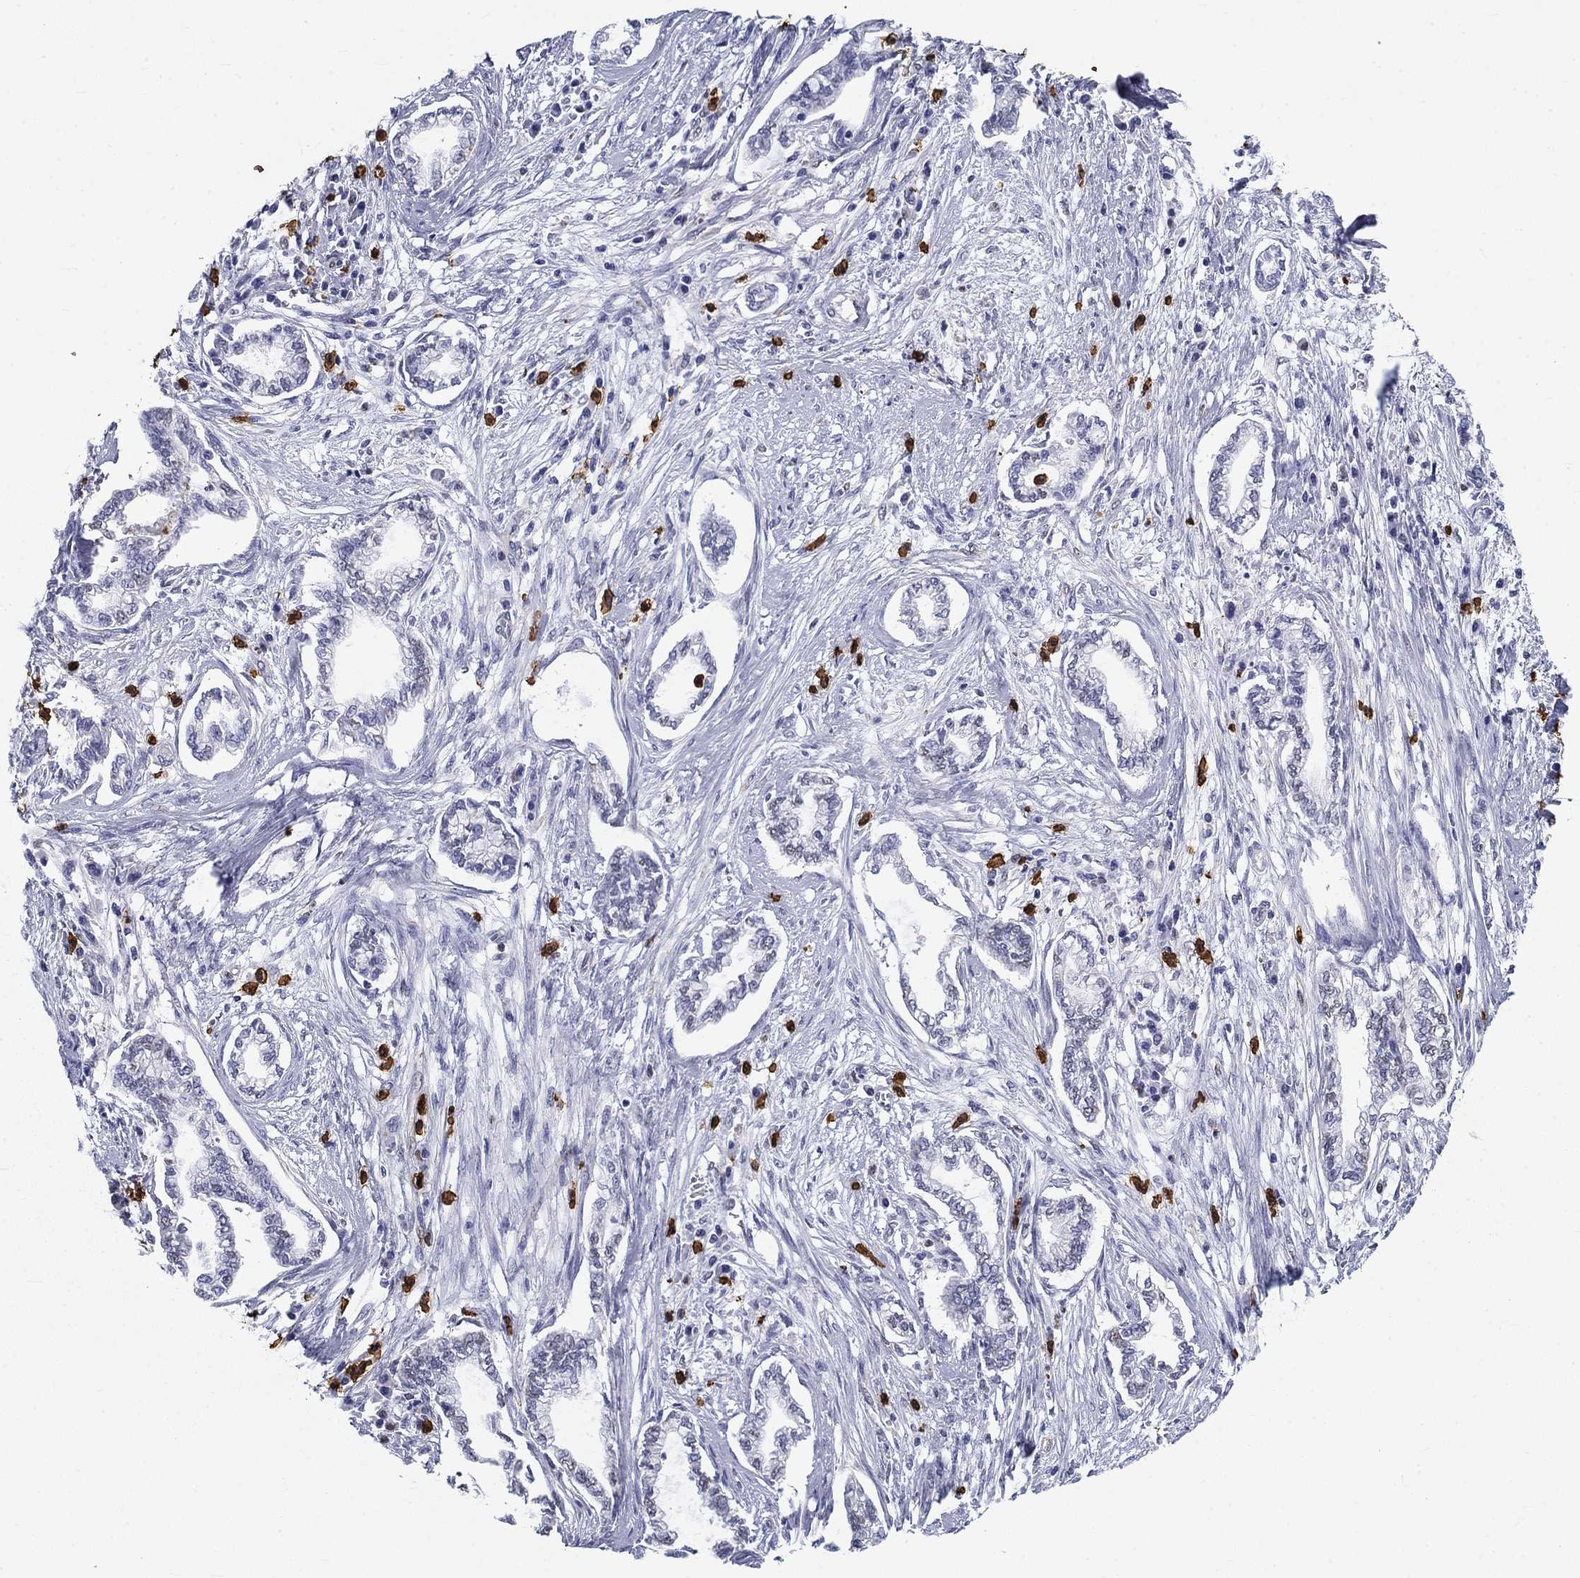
{"staining": {"intensity": "negative", "quantity": "none", "location": "none"}, "tissue": "cervical cancer", "cell_type": "Tumor cells", "image_type": "cancer", "snomed": [{"axis": "morphology", "description": "Adenocarcinoma, NOS"}, {"axis": "topography", "description": "Cervix"}], "caption": "This is a histopathology image of IHC staining of cervical cancer (adenocarcinoma), which shows no staining in tumor cells. (Stains: DAB IHC with hematoxylin counter stain, Microscopy: brightfield microscopy at high magnification).", "gene": "IGSF8", "patient": {"sex": "female", "age": 62}}